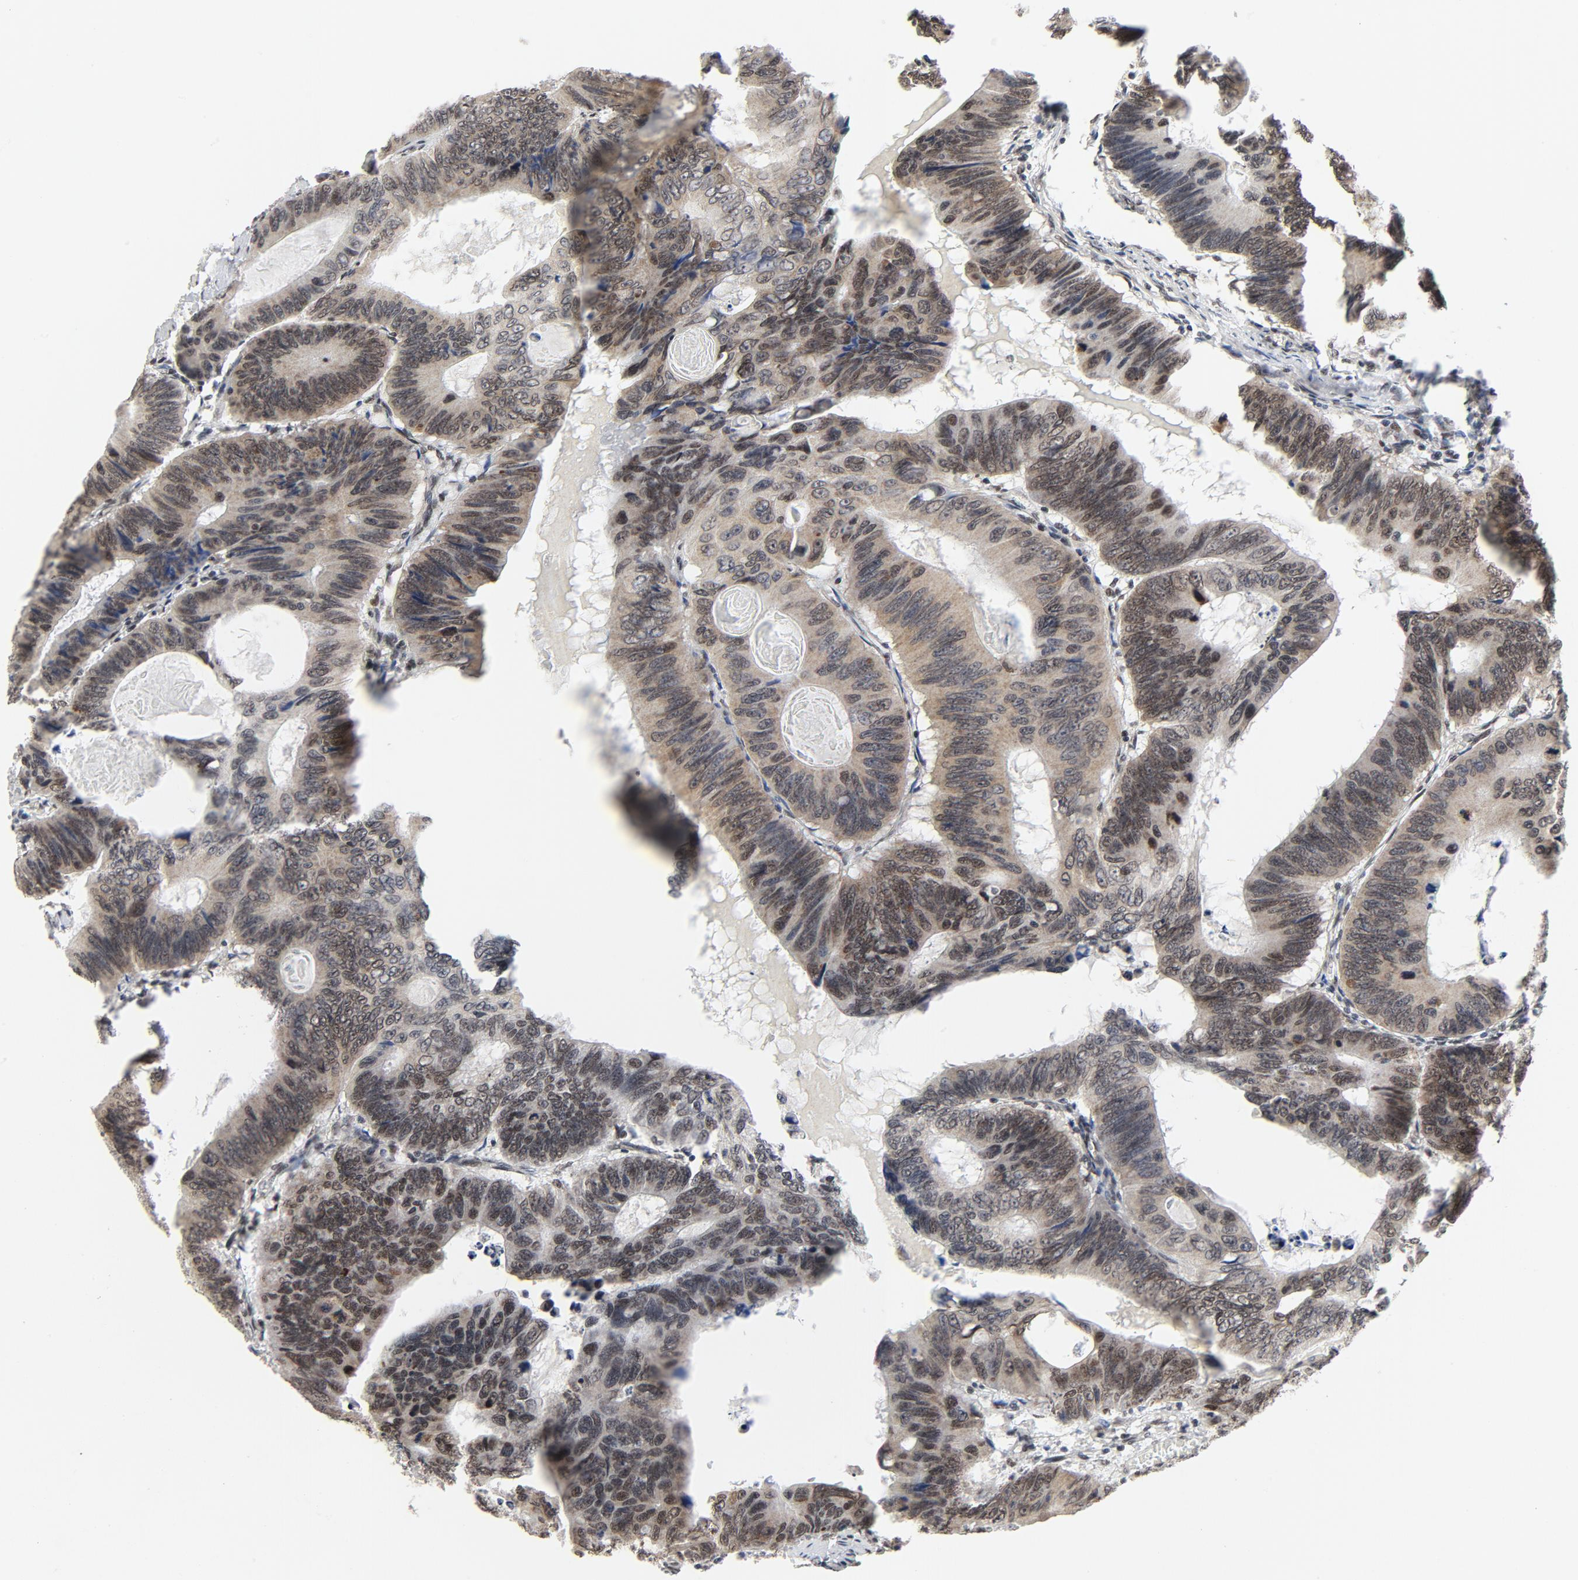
{"staining": {"intensity": "moderate", "quantity": ">75%", "location": "nuclear"}, "tissue": "colorectal cancer", "cell_type": "Tumor cells", "image_type": "cancer", "snomed": [{"axis": "morphology", "description": "Adenocarcinoma, NOS"}, {"axis": "topography", "description": "Colon"}], "caption": "Moderate nuclear staining for a protein is seen in about >75% of tumor cells of colorectal adenocarcinoma using immunohistochemistry.", "gene": "ERCC1", "patient": {"sex": "female", "age": 55}}